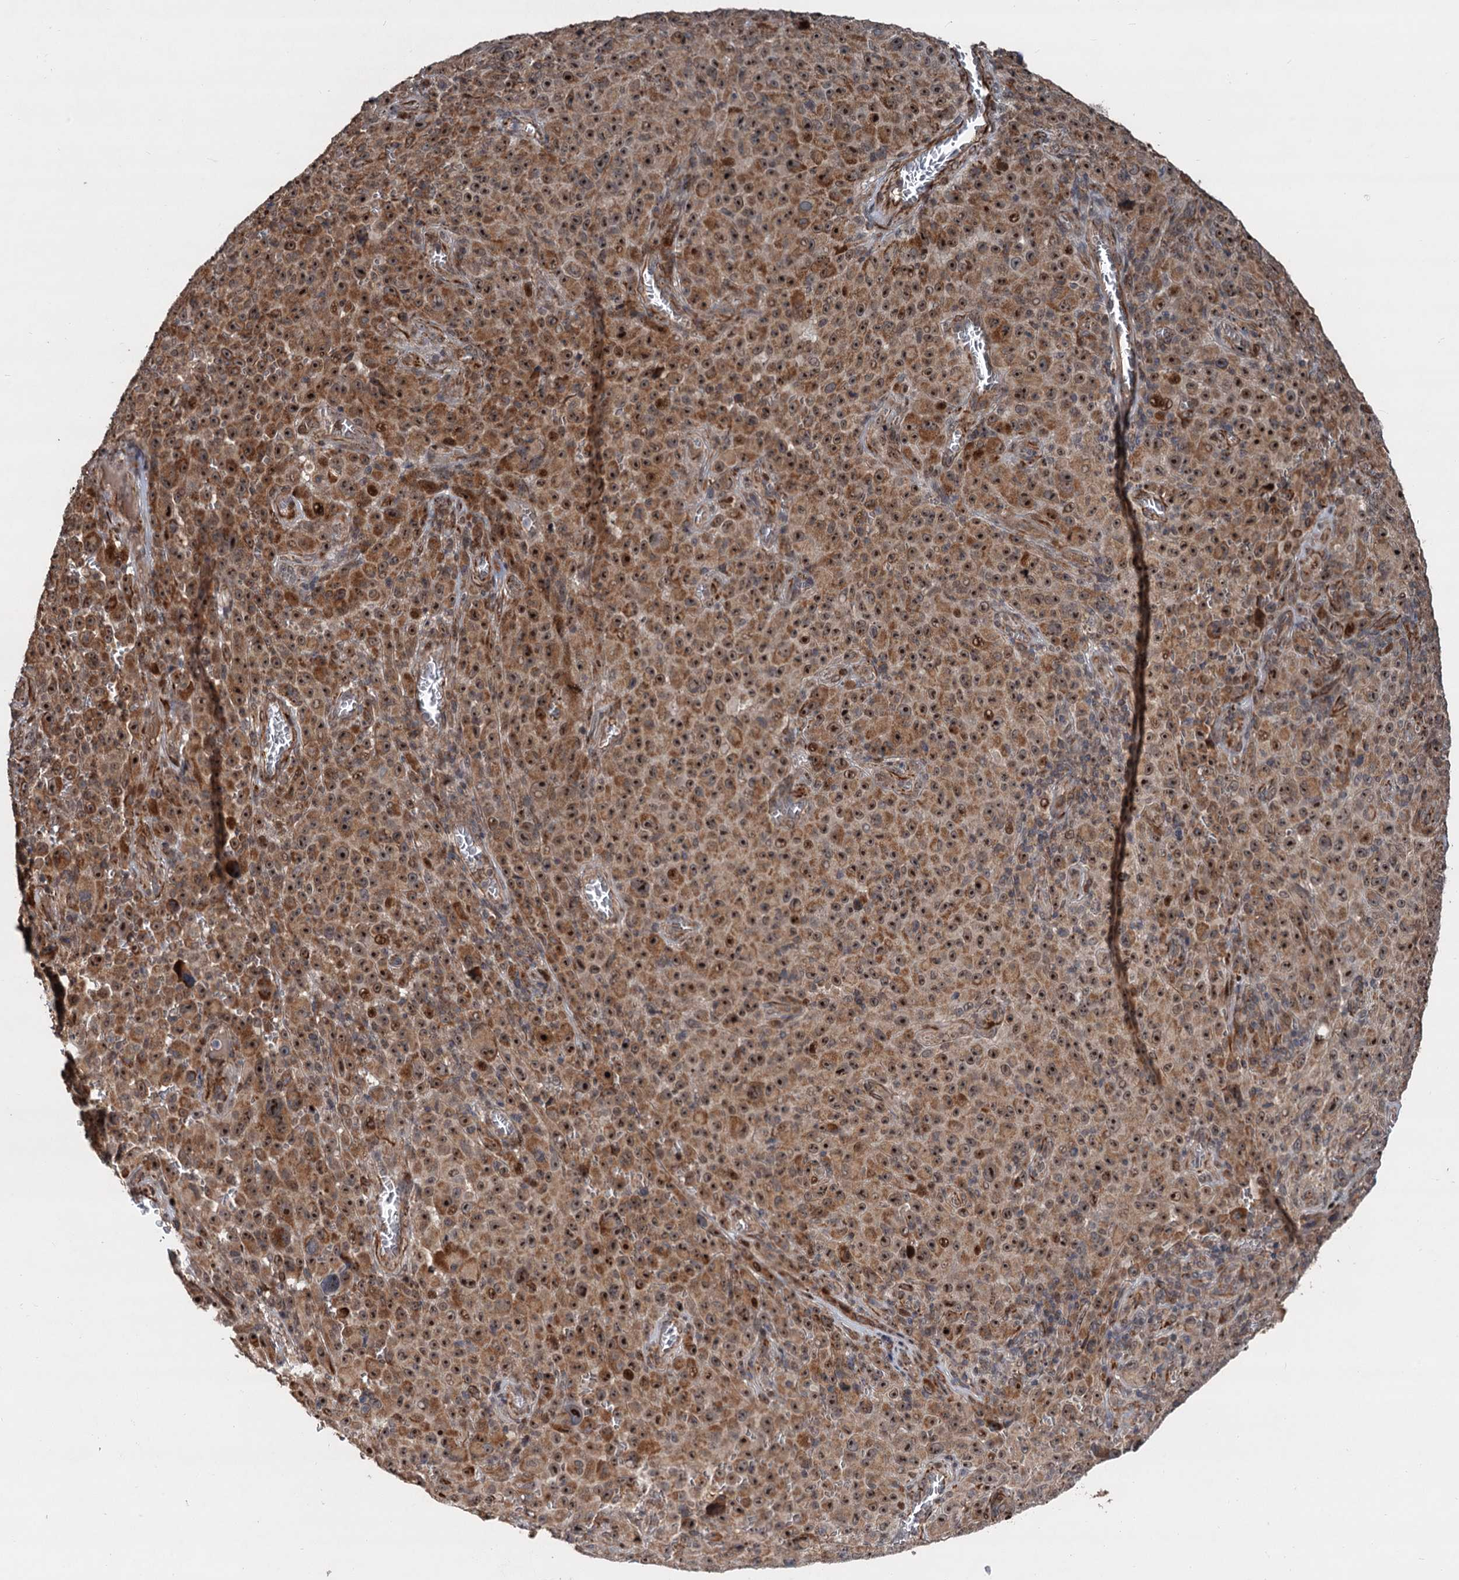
{"staining": {"intensity": "strong", "quantity": ">75%", "location": "cytoplasmic/membranous,nuclear"}, "tissue": "melanoma", "cell_type": "Tumor cells", "image_type": "cancer", "snomed": [{"axis": "morphology", "description": "Malignant melanoma, NOS"}, {"axis": "topography", "description": "Skin"}], "caption": "Brown immunohistochemical staining in human melanoma exhibits strong cytoplasmic/membranous and nuclear positivity in about >75% of tumor cells.", "gene": "TMA16", "patient": {"sex": "female", "age": 82}}